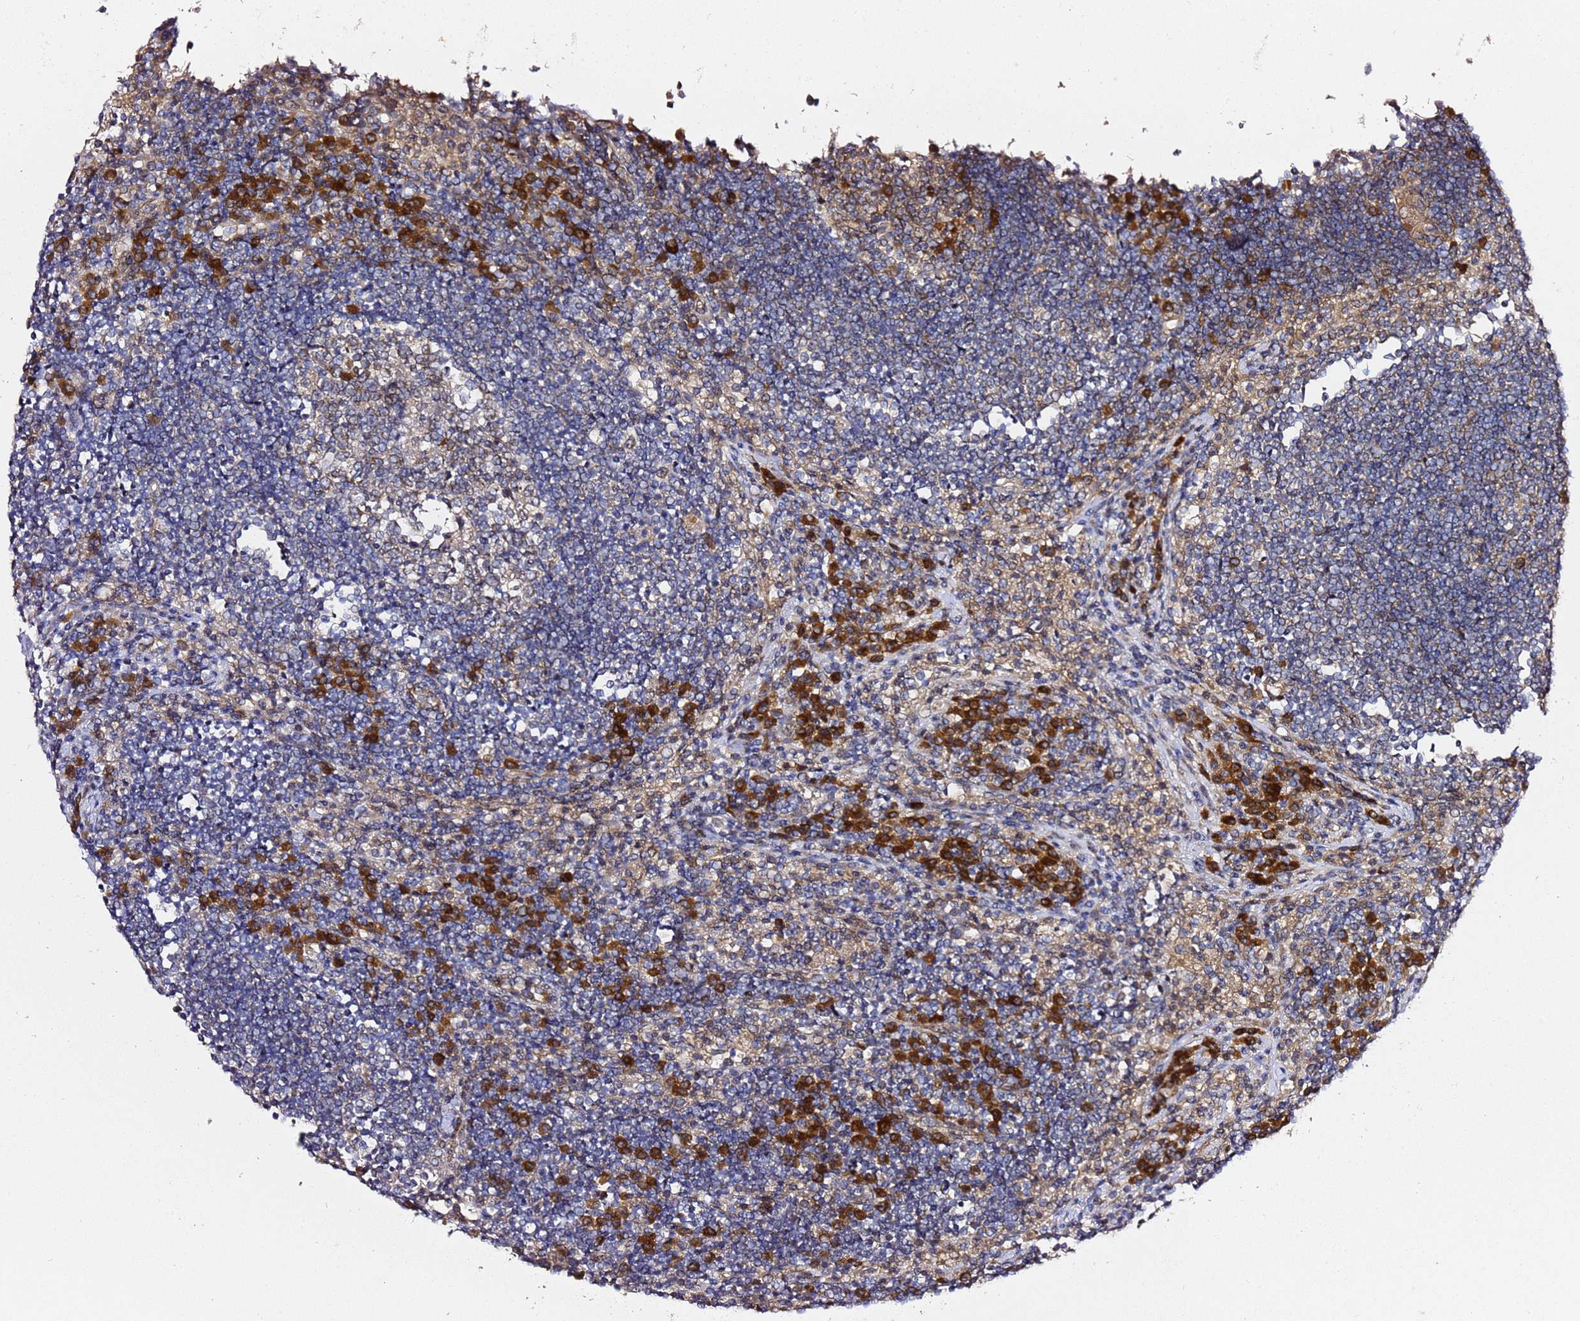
{"staining": {"intensity": "moderate", "quantity": "<25%", "location": "cytoplasmic/membranous"}, "tissue": "lymph node", "cell_type": "Germinal center cells", "image_type": "normal", "snomed": [{"axis": "morphology", "description": "Normal tissue, NOS"}, {"axis": "topography", "description": "Lymph node"}], "caption": "Immunohistochemistry photomicrograph of normal lymph node: lymph node stained using IHC shows low levels of moderate protein expression localized specifically in the cytoplasmic/membranous of germinal center cells, appearing as a cytoplasmic/membranous brown color.", "gene": "OSBPL2", "patient": {"sex": "female", "age": 53}}